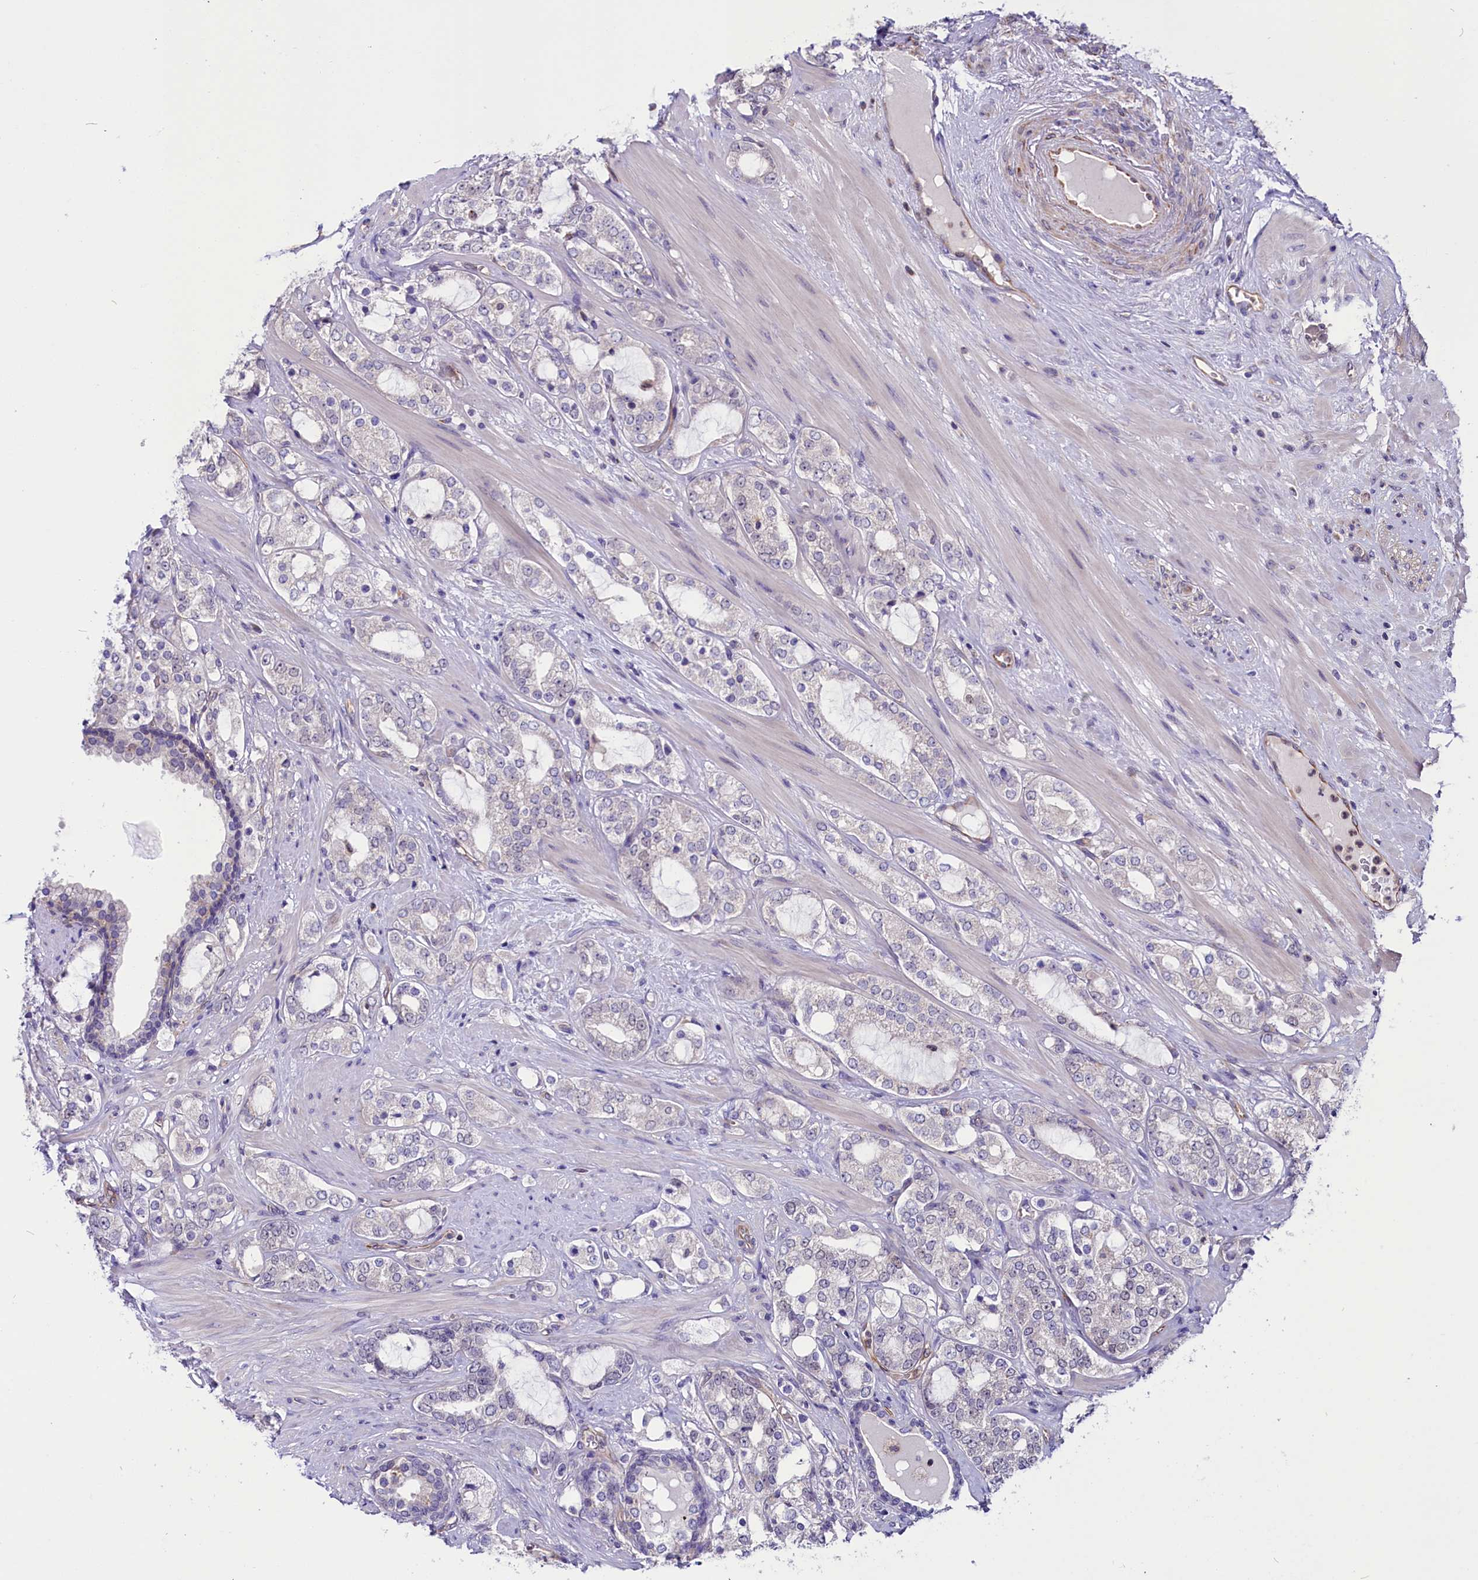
{"staining": {"intensity": "negative", "quantity": "none", "location": "none"}, "tissue": "prostate cancer", "cell_type": "Tumor cells", "image_type": "cancer", "snomed": [{"axis": "morphology", "description": "Adenocarcinoma, High grade"}, {"axis": "topography", "description": "Prostate"}], "caption": "DAB immunohistochemical staining of human prostate cancer shows no significant expression in tumor cells.", "gene": "PDILT", "patient": {"sex": "male", "age": 64}}